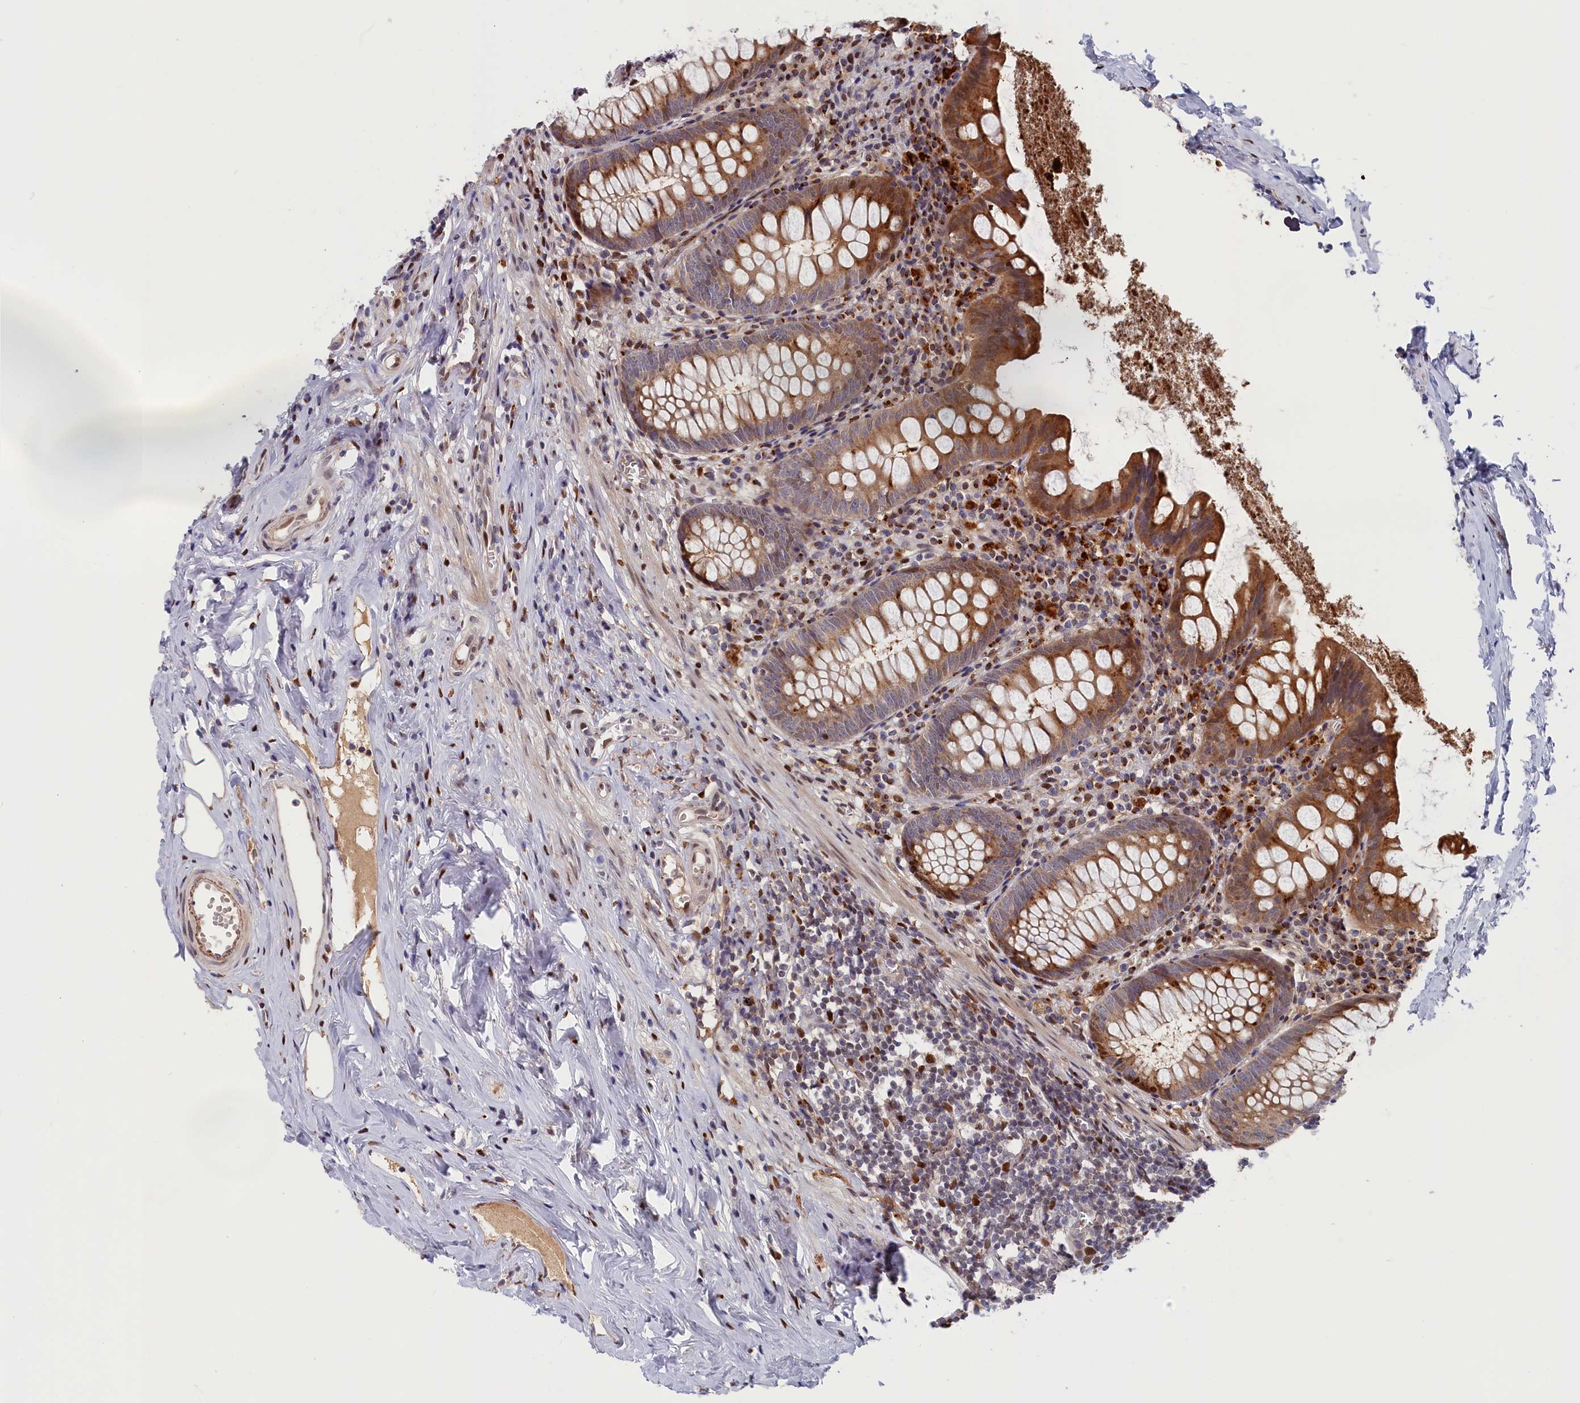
{"staining": {"intensity": "moderate", "quantity": ">75%", "location": "cytoplasmic/membranous,nuclear"}, "tissue": "appendix", "cell_type": "Glandular cells", "image_type": "normal", "snomed": [{"axis": "morphology", "description": "Normal tissue, NOS"}, {"axis": "topography", "description": "Appendix"}], "caption": "Benign appendix exhibits moderate cytoplasmic/membranous,nuclear expression in approximately >75% of glandular cells.", "gene": "CHST12", "patient": {"sex": "female", "age": 51}}